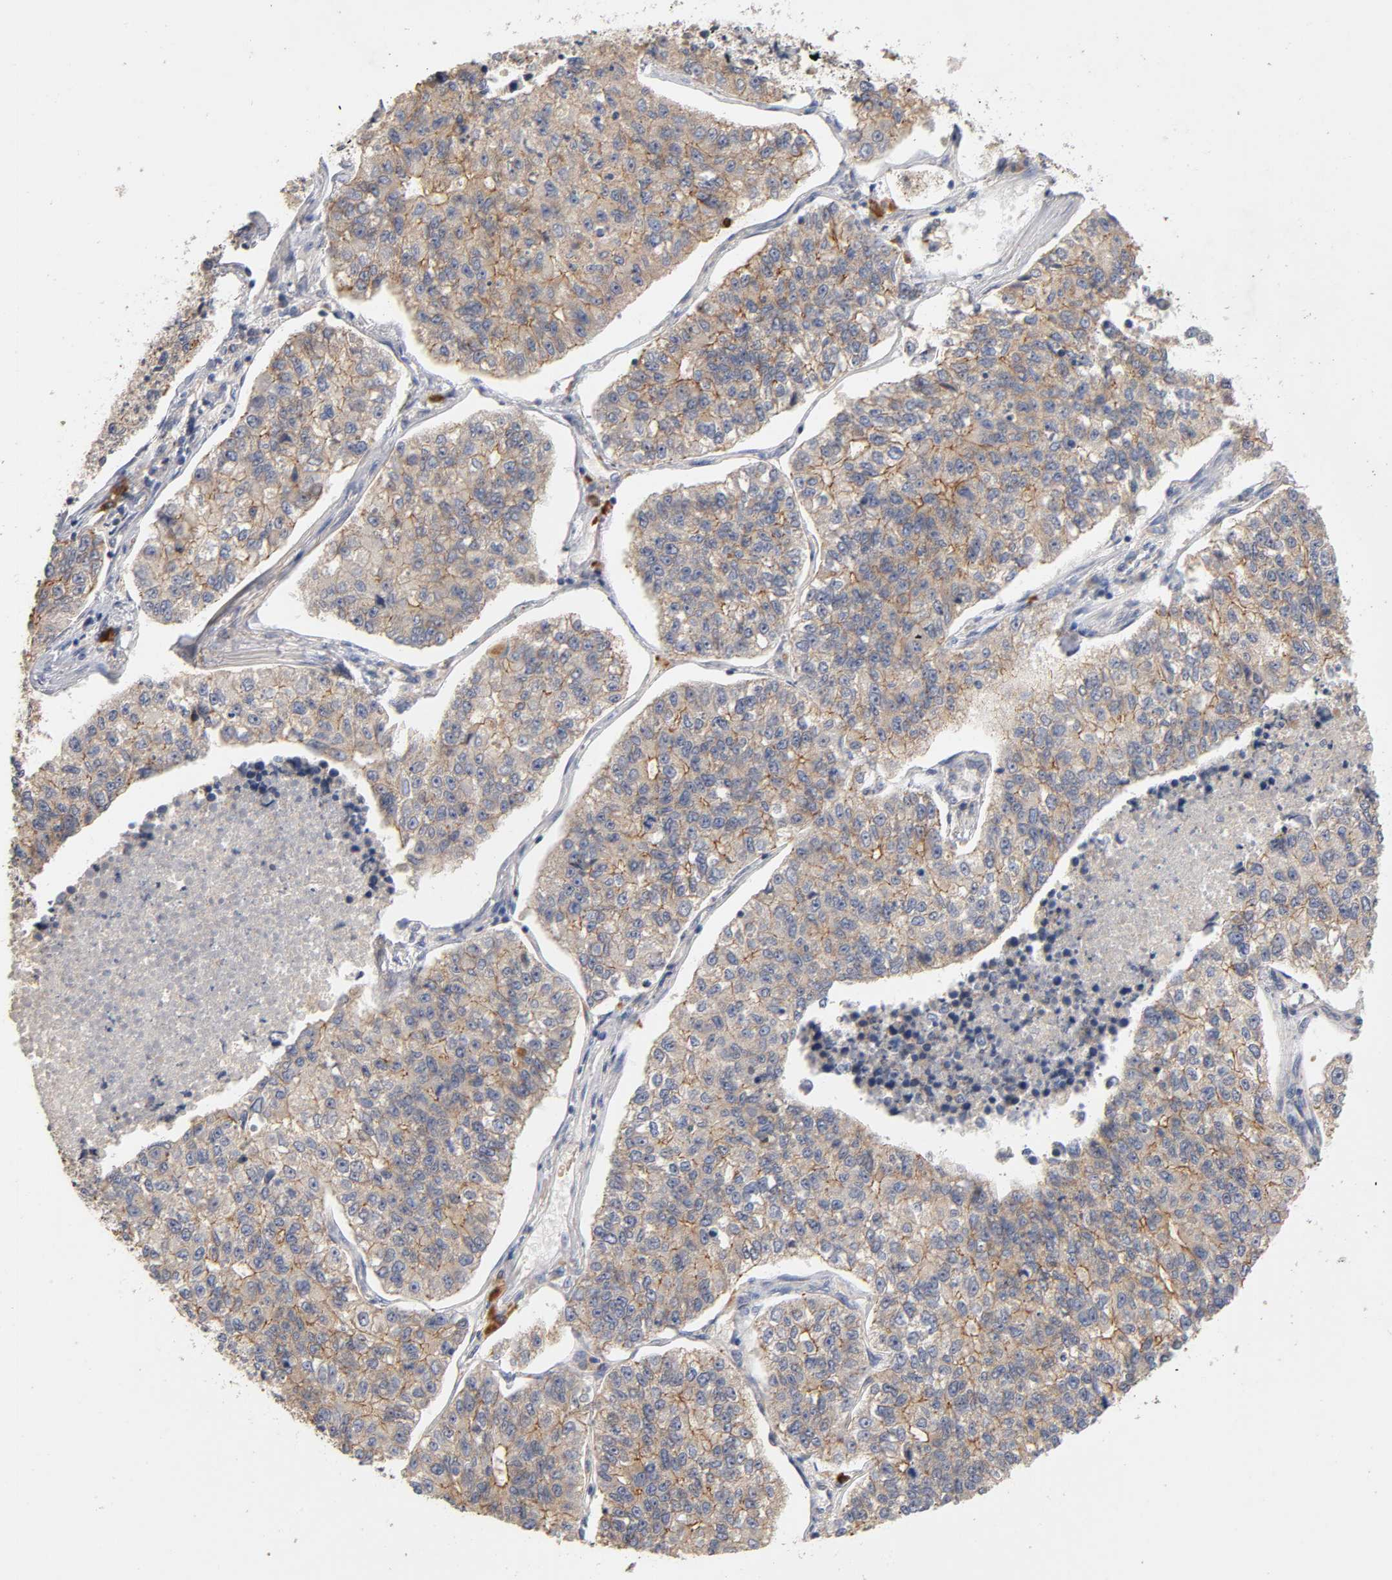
{"staining": {"intensity": "moderate", "quantity": ">75%", "location": "cytoplasmic/membranous"}, "tissue": "lung cancer", "cell_type": "Tumor cells", "image_type": "cancer", "snomed": [{"axis": "morphology", "description": "Adenocarcinoma, NOS"}, {"axis": "topography", "description": "Lung"}], "caption": "A high-resolution image shows immunohistochemistry staining of lung adenocarcinoma, which reveals moderate cytoplasmic/membranous positivity in about >75% of tumor cells. (IHC, brightfield microscopy, high magnification).", "gene": "PDZD11", "patient": {"sex": "male", "age": 49}}